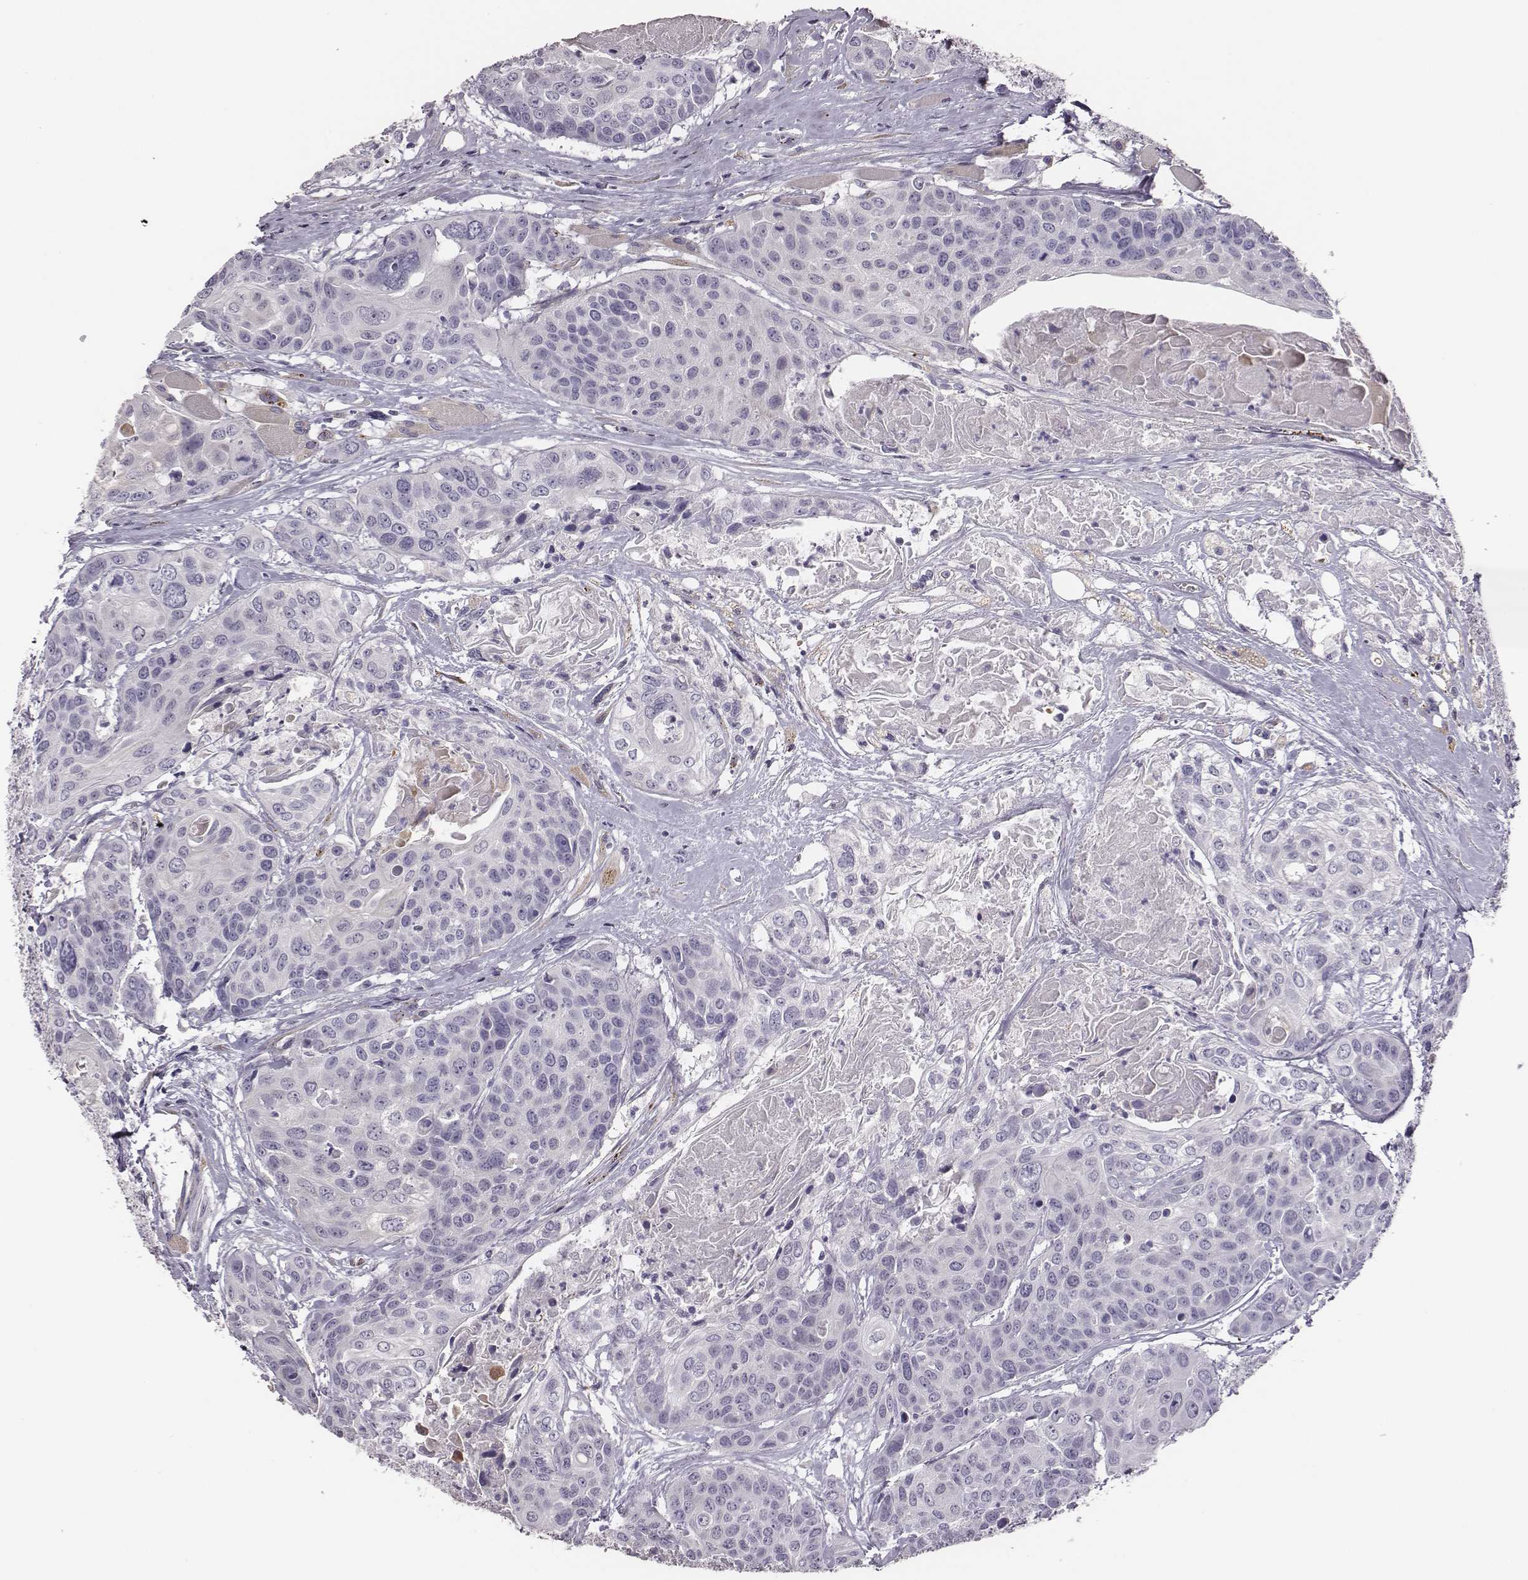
{"staining": {"intensity": "negative", "quantity": "none", "location": "none"}, "tissue": "head and neck cancer", "cell_type": "Tumor cells", "image_type": "cancer", "snomed": [{"axis": "morphology", "description": "Squamous cell carcinoma, NOS"}, {"axis": "topography", "description": "Oral tissue"}, {"axis": "topography", "description": "Head-Neck"}], "caption": "Immunohistochemical staining of squamous cell carcinoma (head and neck) displays no significant staining in tumor cells.", "gene": "GUCA1A", "patient": {"sex": "male", "age": 56}}